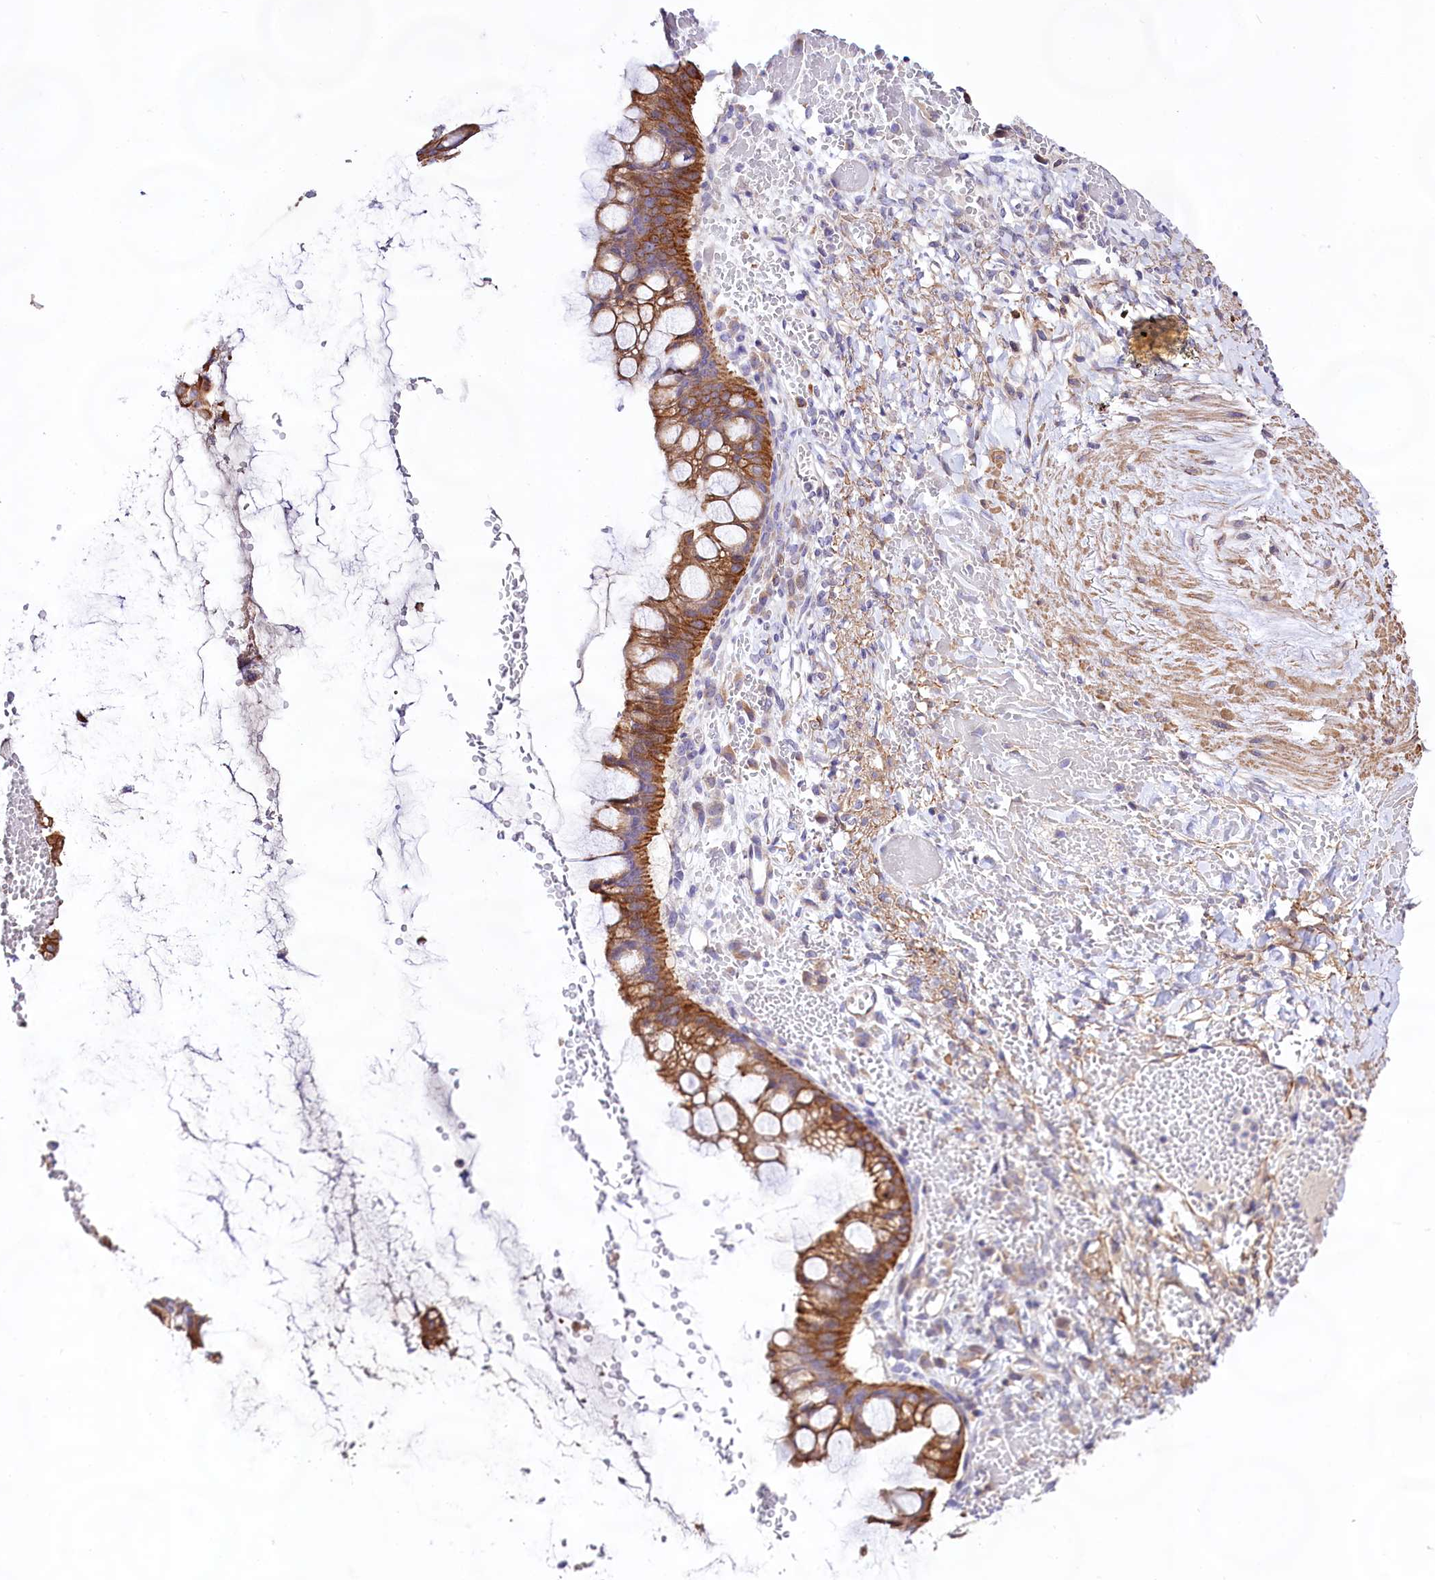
{"staining": {"intensity": "strong", "quantity": ">75%", "location": "cytoplasmic/membranous"}, "tissue": "ovarian cancer", "cell_type": "Tumor cells", "image_type": "cancer", "snomed": [{"axis": "morphology", "description": "Cystadenocarcinoma, mucinous, NOS"}, {"axis": "topography", "description": "Ovary"}], "caption": "Tumor cells reveal high levels of strong cytoplasmic/membranous staining in about >75% of cells in ovarian cancer. (brown staining indicates protein expression, while blue staining denotes nuclei).", "gene": "VPS11", "patient": {"sex": "female", "age": 73}}